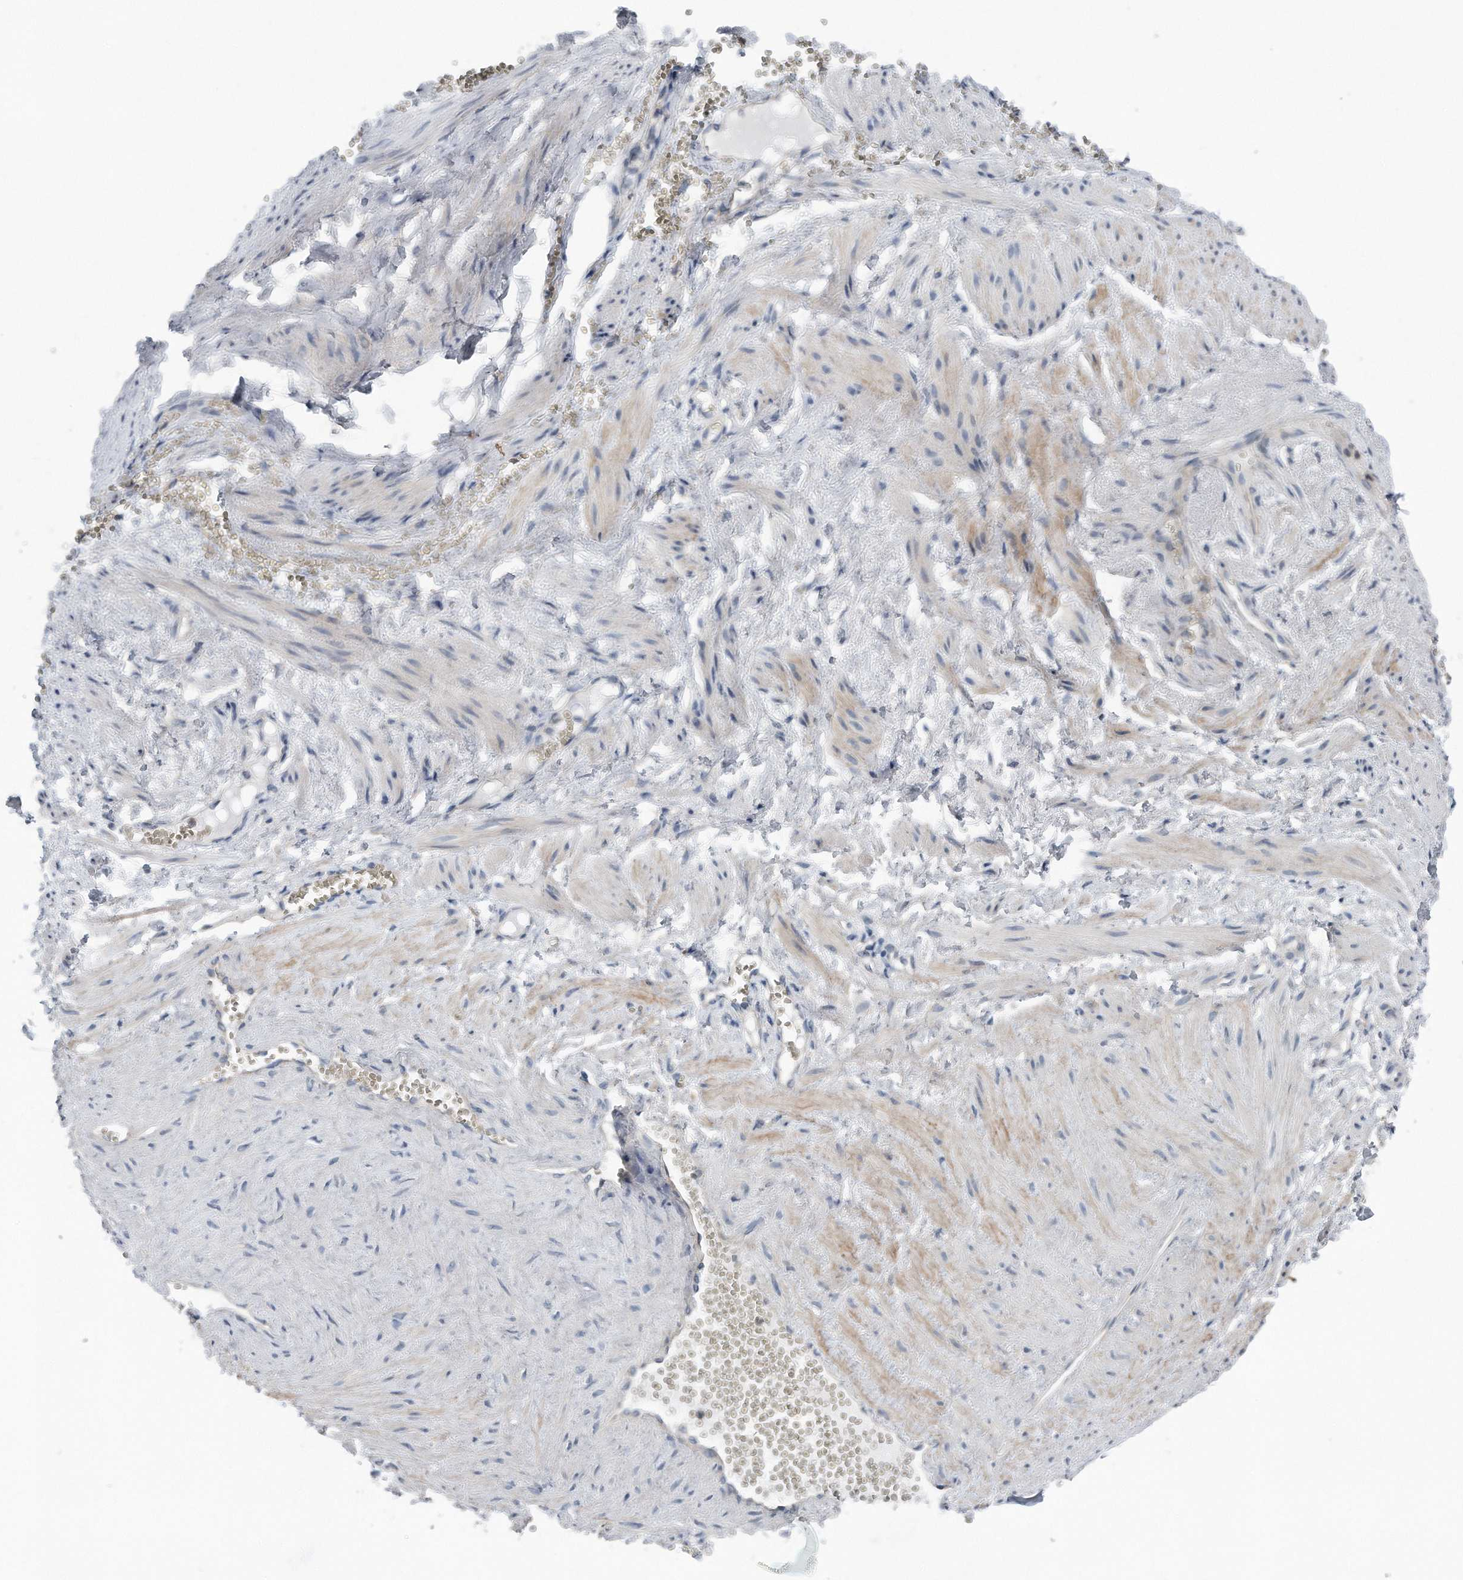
{"staining": {"intensity": "weak", "quantity": ">75%", "location": "cytoplasmic/membranous"}, "tissue": "adipose tissue", "cell_type": "Adipocytes", "image_type": "normal", "snomed": [{"axis": "morphology", "description": "Normal tissue, NOS"}, {"axis": "topography", "description": "Smooth muscle"}, {"axis": "topography", "description": "Peripheral nerve tissue"}], "caption": "Adipose tissue stained with DAB (3,3'-diaminobenzidine) immunohistochemistry (IHC) displays low levels of weak cytoplasmic/membranous expression in about >75% of adipocytes. (DAB (3,3'-diaminobenzidine) = brown stain, brightfield microscopy at high magnification).", "gene": "YRDC", "patient": {"sex": "female", "age": 39}}